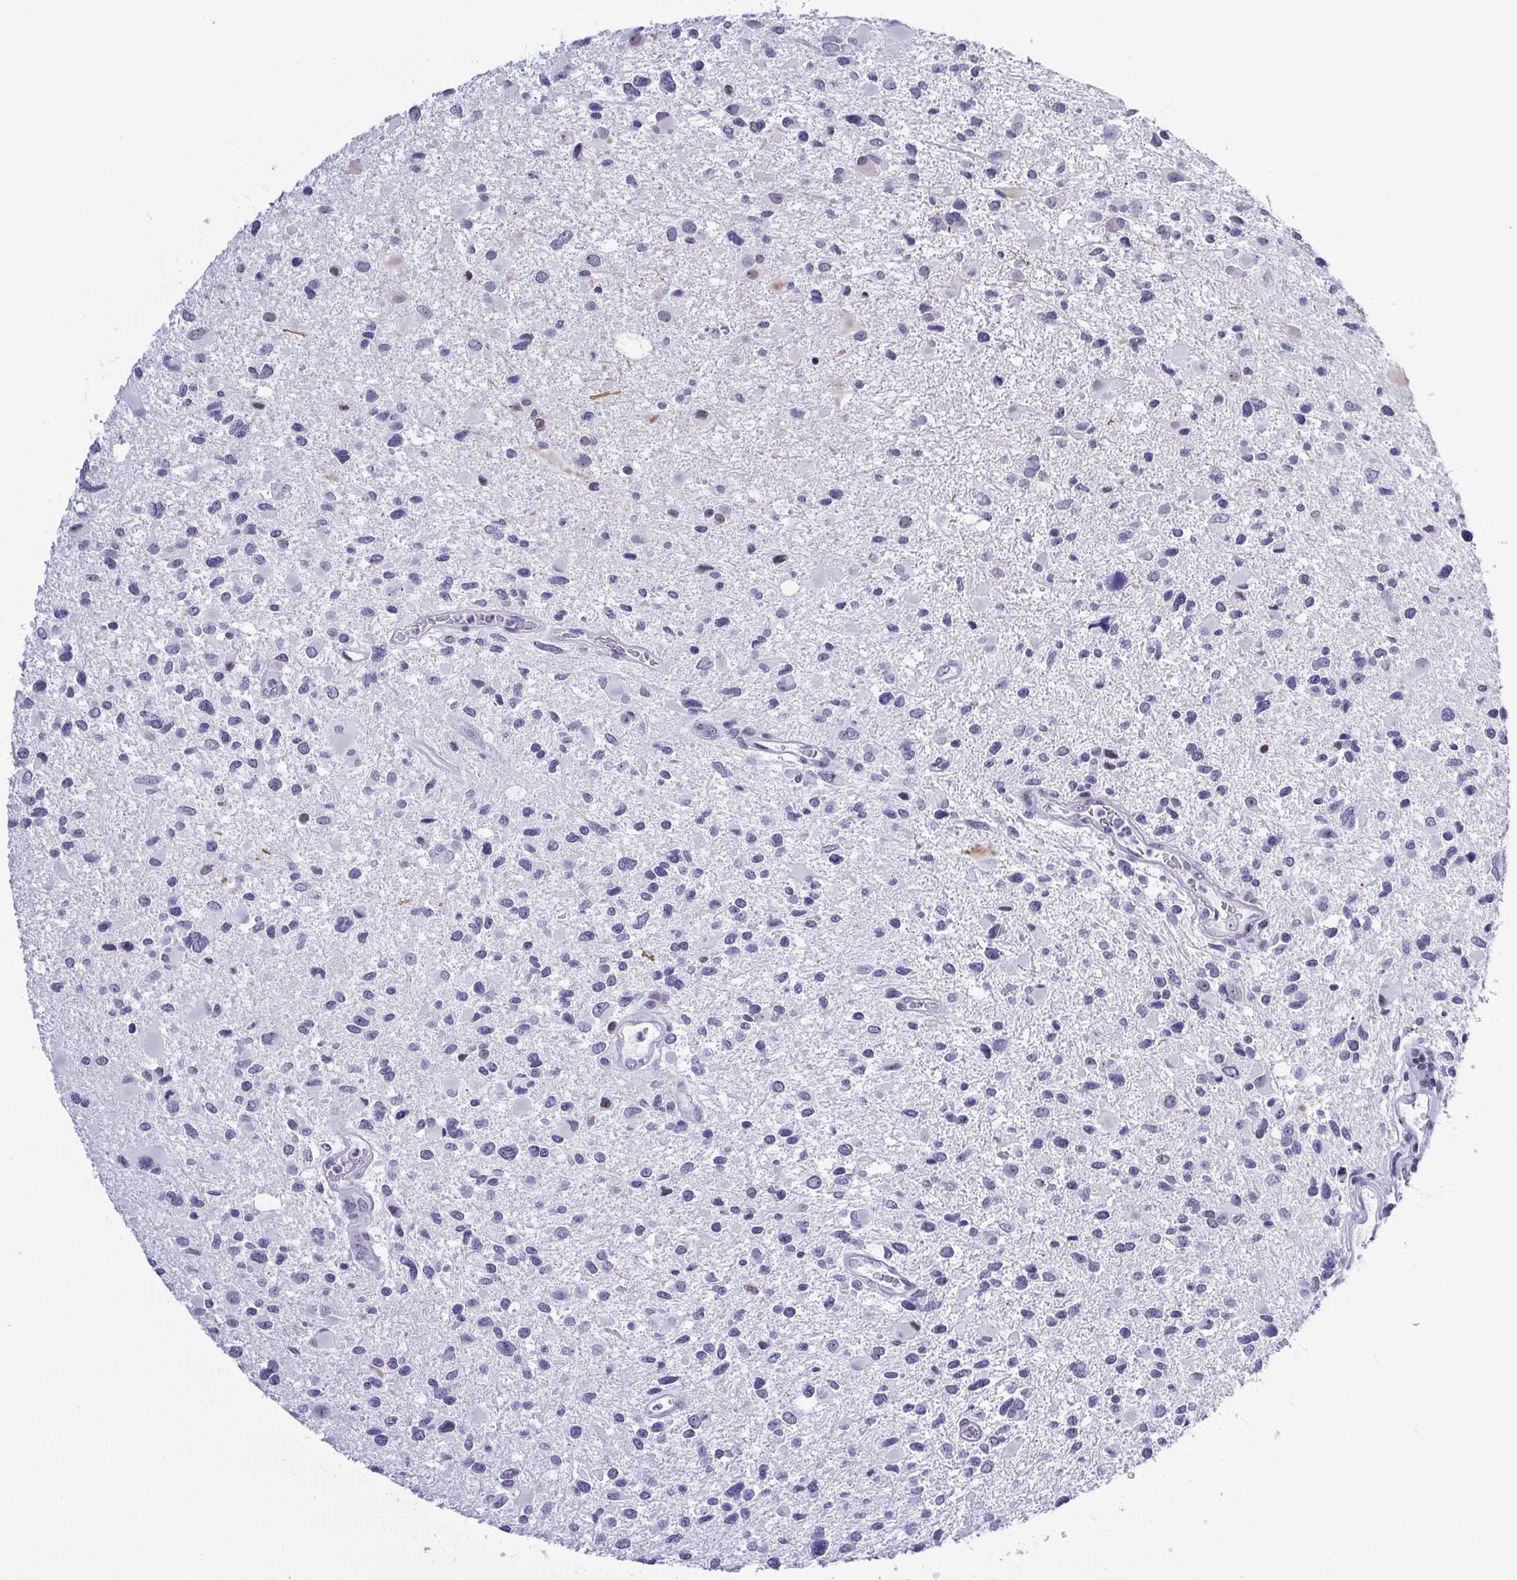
{"staining": {"intensity": "negative", "quantity": "none", "location": "none"}, "tissue": "glioma", "cell_type": "Tumor cells", "image_type": "cancer", "snomed": [{"axis": "morphology", "description": "Glioma, malignant, Low grade"}, {"axis": "topography", "description": "Brain"}], "caption": "DAB (3,3'-diaminobenzidine) immunohistochemical staining of malignant glioma (low-grade) shows no significant positivity in tumor cells.", "gene": "BZW1", "patient": {"sex": "female", "age": 32}}